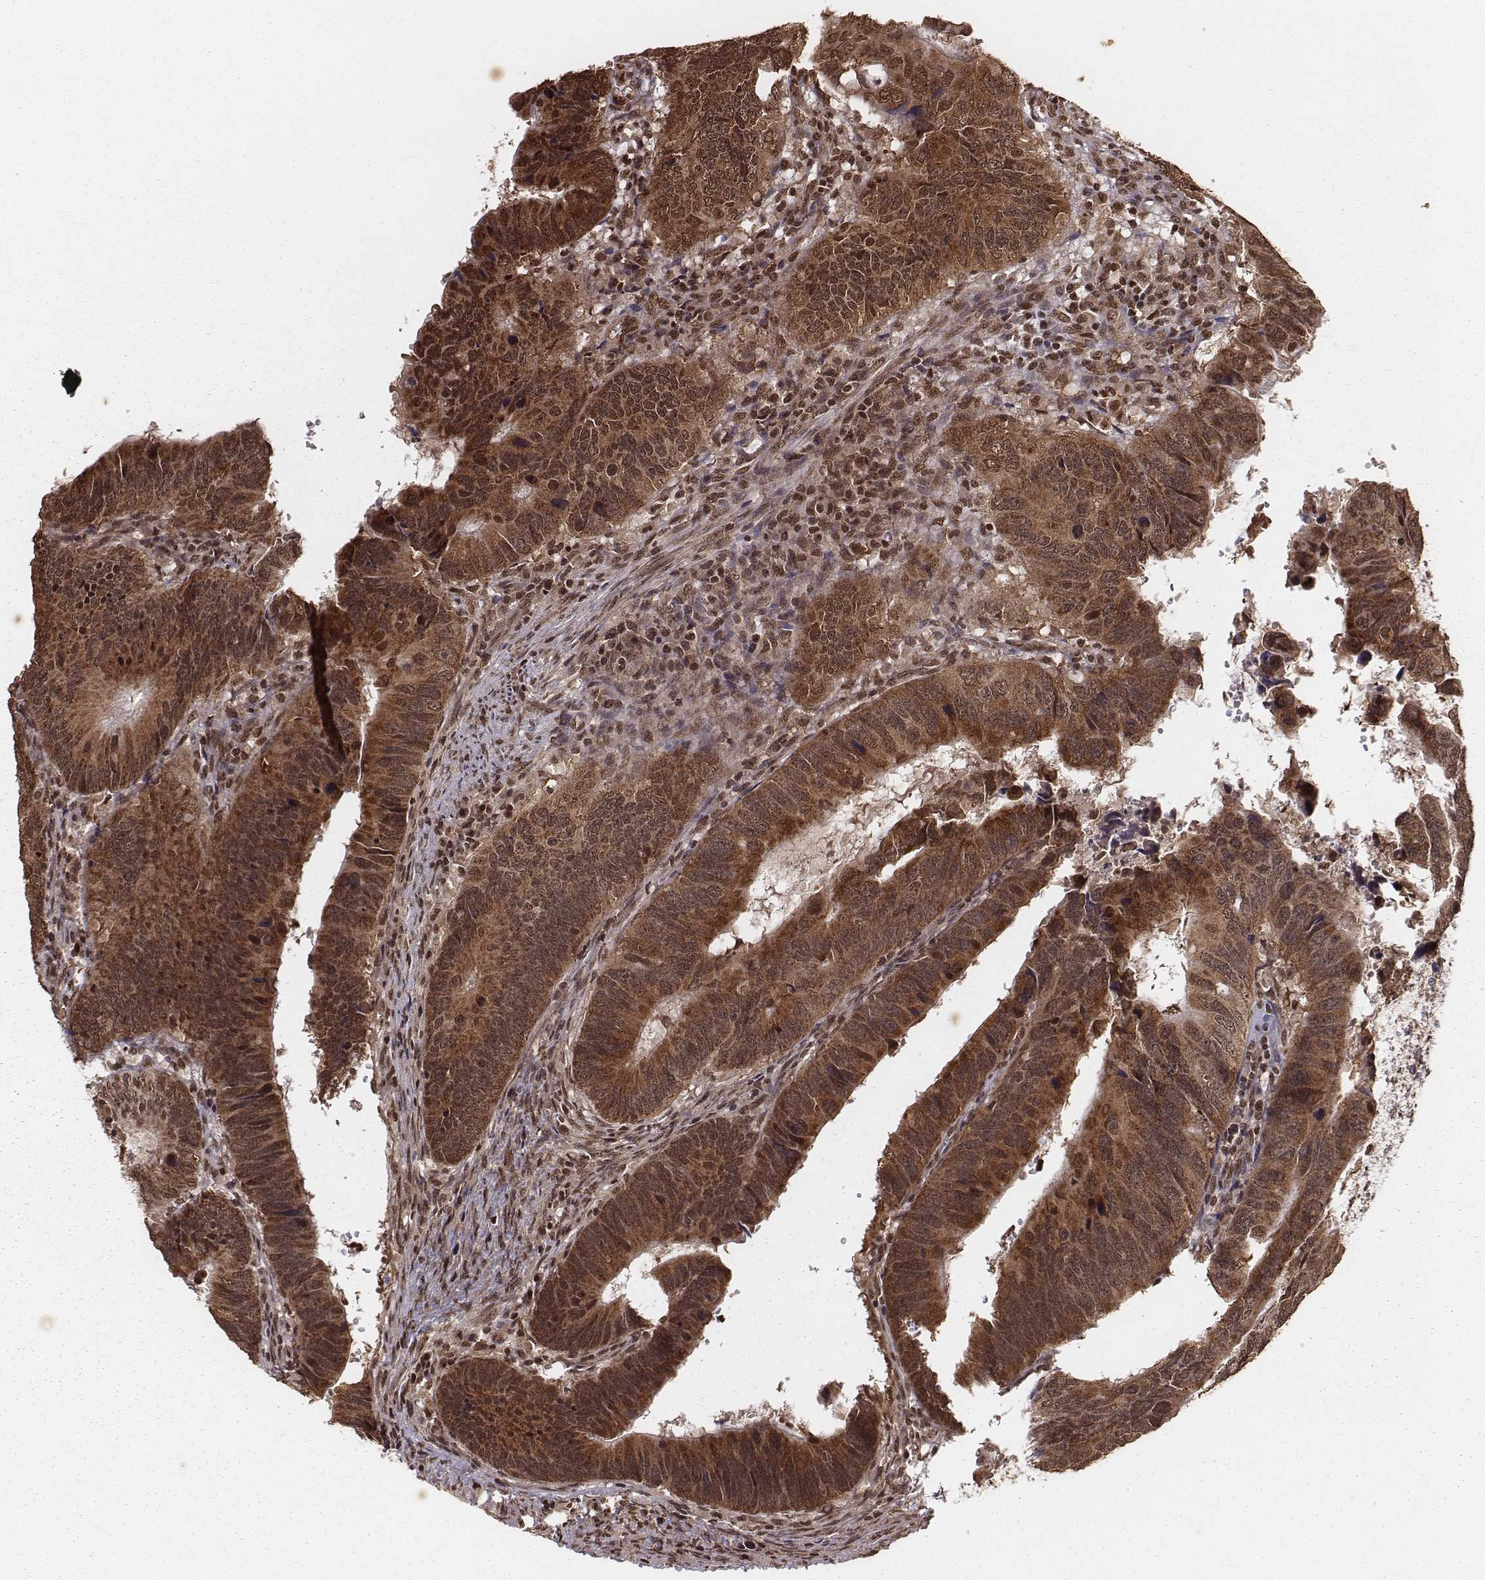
{"staining": {"intensity": "strong", "quantity": ">75%", "location": "cytoplasmic/membranous,nuclear"}, "tissue": "colorectal cancer", "cell_type": "Tumor cells", "image_type": "cancer", "snomed": [{"axis": "morphology", "description": "Adenocarcinoma, NOS"}, {"axis": "topography", "description": "Colon"}], "caption": "Strong cytoplasmic/membranous and nuclear expression is present in approximately >75% of tumor cells in adenocarcinoma (colorectal).", "gene": "NFX1", "patient": {"sex": "female", "age": 82}}